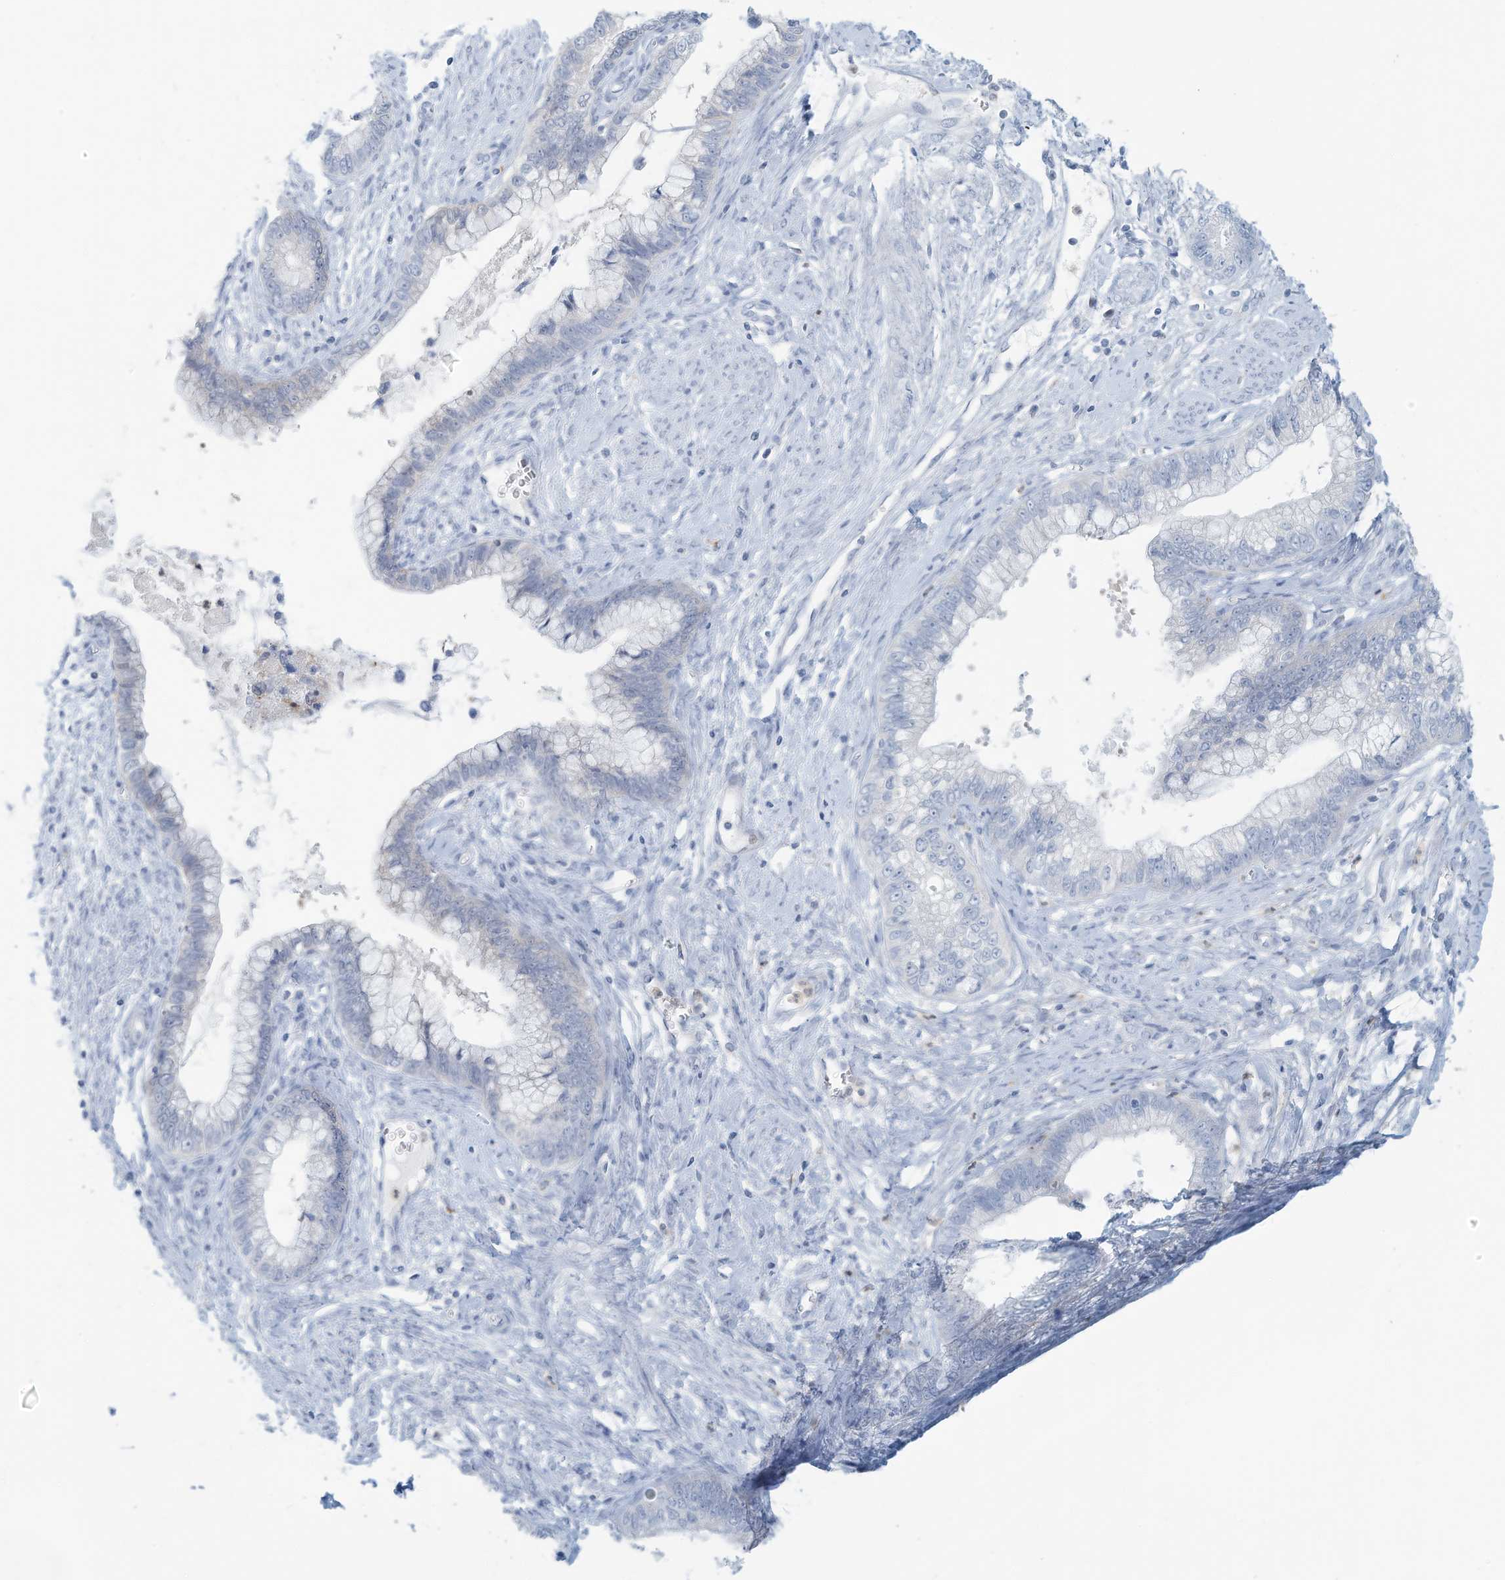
{"staining": {"intensity": "negative", "quantity": "none", "location": "none"}, "tissue": "cervical cancer", "cell_type": "Tumor cells", "image_type": "cancer", "snomed": [{"axis": "morphology", "description": "Adenocarcinoma, NOS"}, {"axis": "topography", "description": "Cervix"}], "caption": "High magnification brightfield microscopy of cervical cancer stained with DAB (brown) and counterstained with hematoxylin (blue): tumor cells show no significant staining.", "gene": "ERI2", "patient": {"sex": "female", "age": 44}}